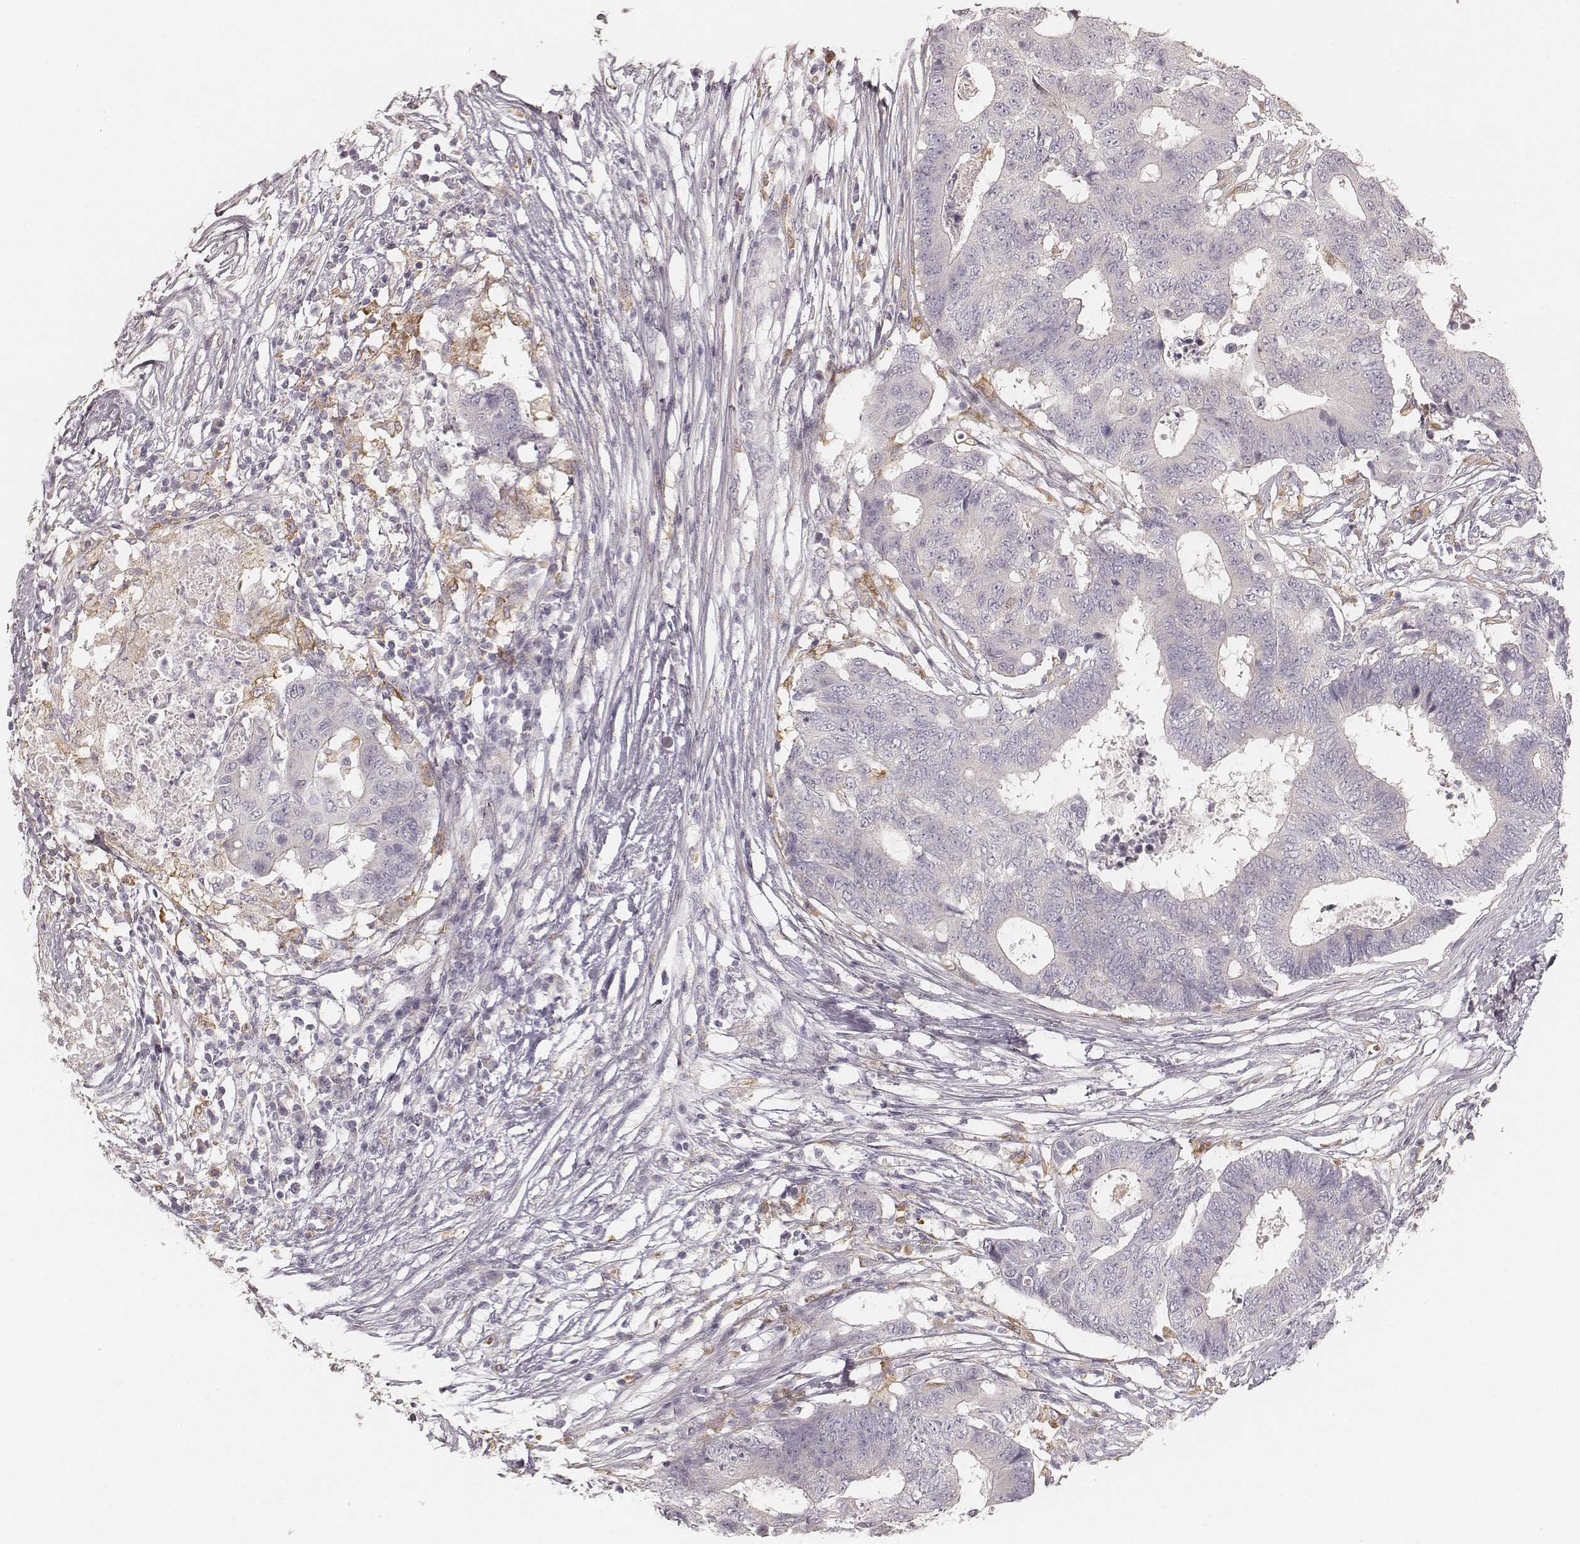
{"staining": {"intensity": "negative", "quantity": "none", "location": "none"}, "tissue": "colorectal cancer", "cell_type": "Tumor cells", "image_type": "cancer", "snomed": [{"axis": "morphology", "description": "Adenocarcinoma, NOS"}, {"axis": "topography", "description": "Colon"}], "caption": "An image of human colorectal cancer (adenocarcinoma) is negative for staining in tumor cells. (Brightfield microscopy of DAB immunohistochemistry at high magnification).", "gene": "FMNL2", "patient": {"sex": "female", "age": 48}}